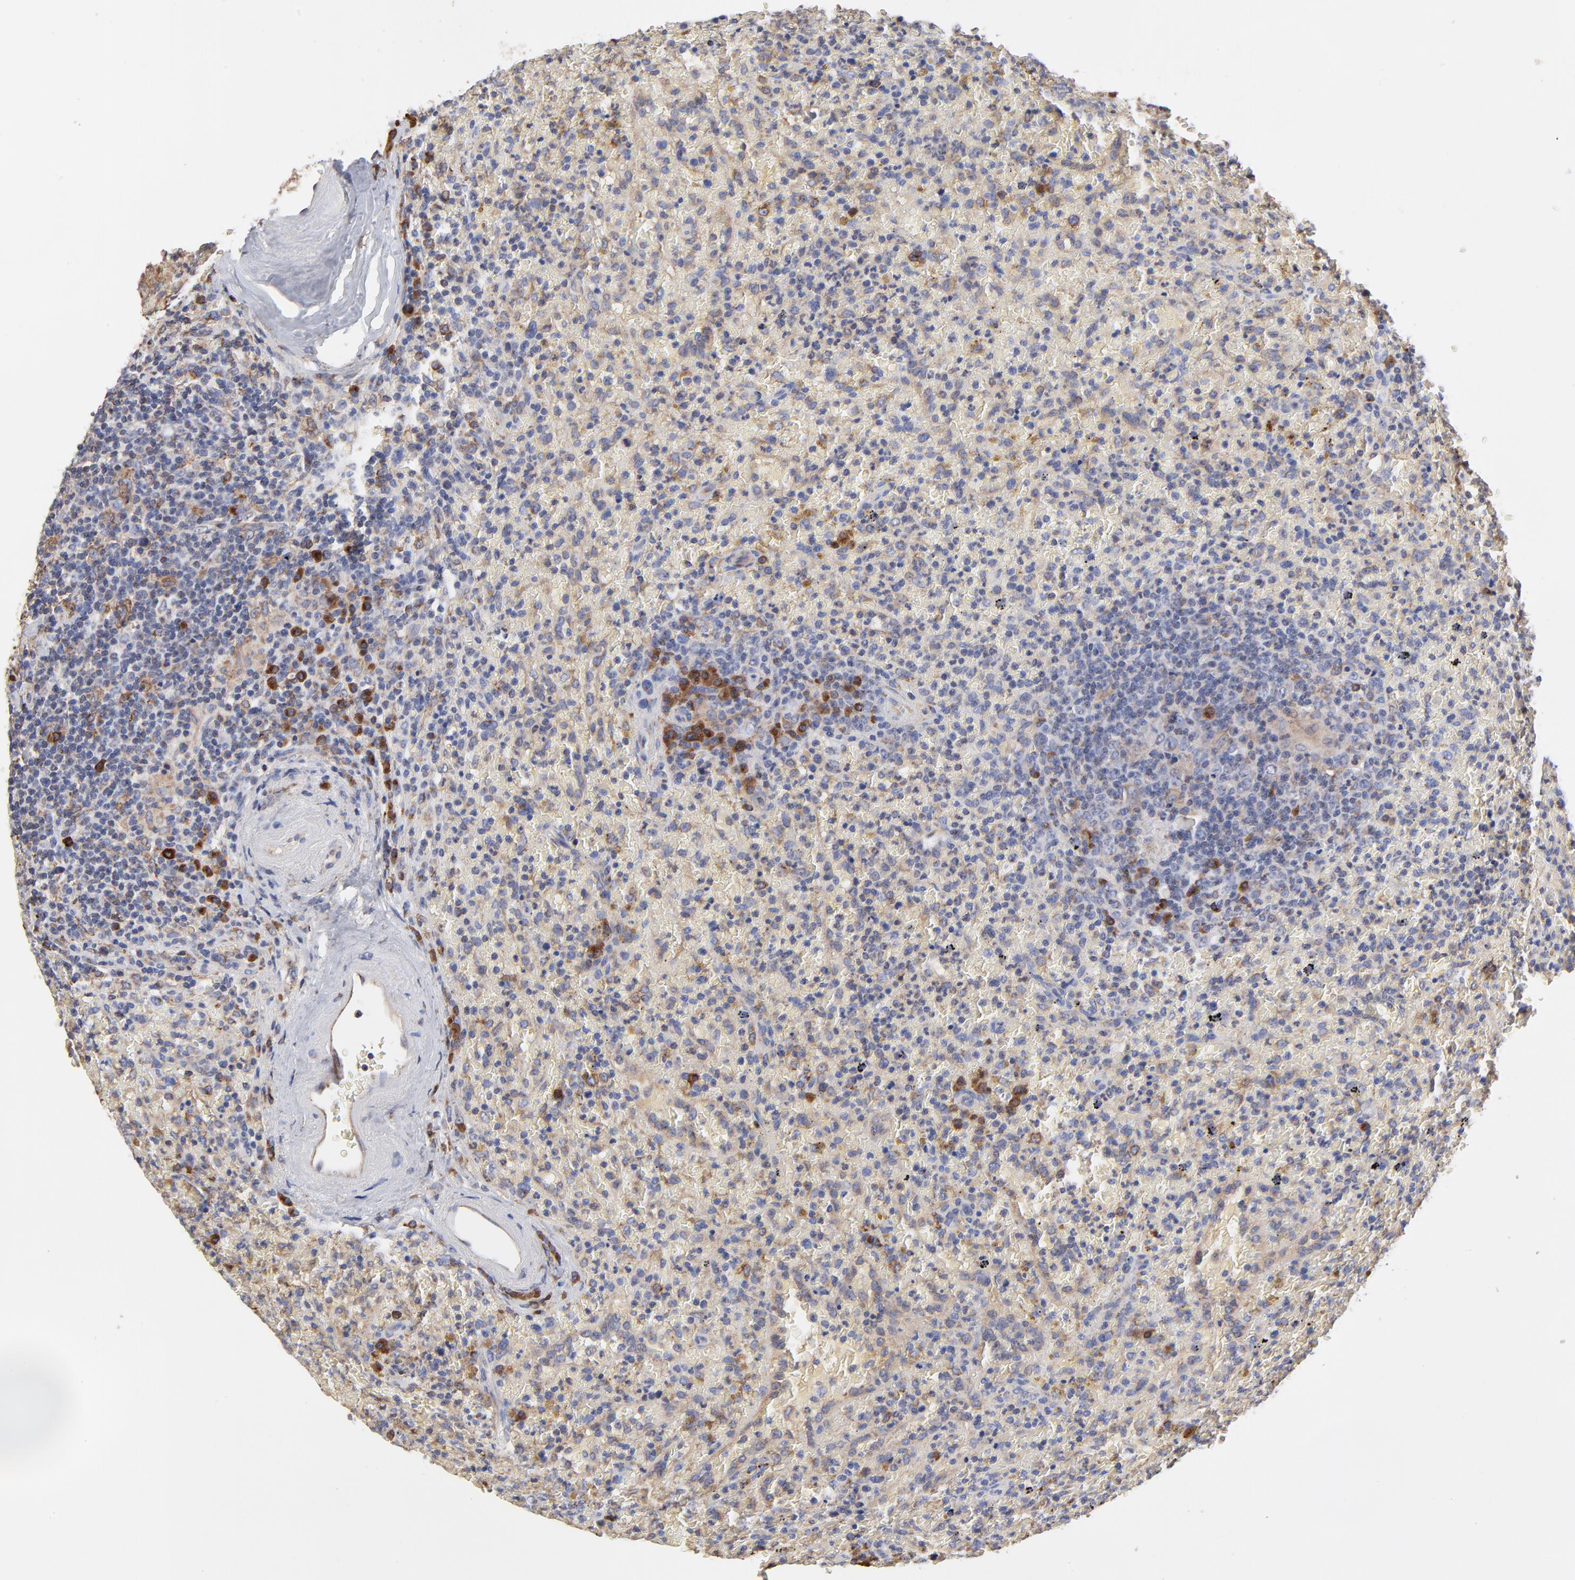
{"staining": {"intensity": "strong", "quantity": "<25%", "location": "cytoplasmic/membranous"}, "tissue": "lymphoma", "cell_type": "Tumor cells", "image_type": "cancer", "snomed": [{"axis": "morphology", "description": "Malignant lymphoma, non-Hodgkin's type, High grade"}, {"axis": "topography", "description": "Spleen"}, {"axis": "topography", "description": "Lymph node"}], "caption": "A brown stain labels strong cytoplasmic/membranous expression of a protein in human lymphoma tumor cells. The staining was performed using DAB (3,3'-diaminobenzidine), with brown indicating positive protein expression. Nuclei are stained blue with hematoxylin.", "gene": "LMAN1", "patient": {"sex": "female", "age": 70}}